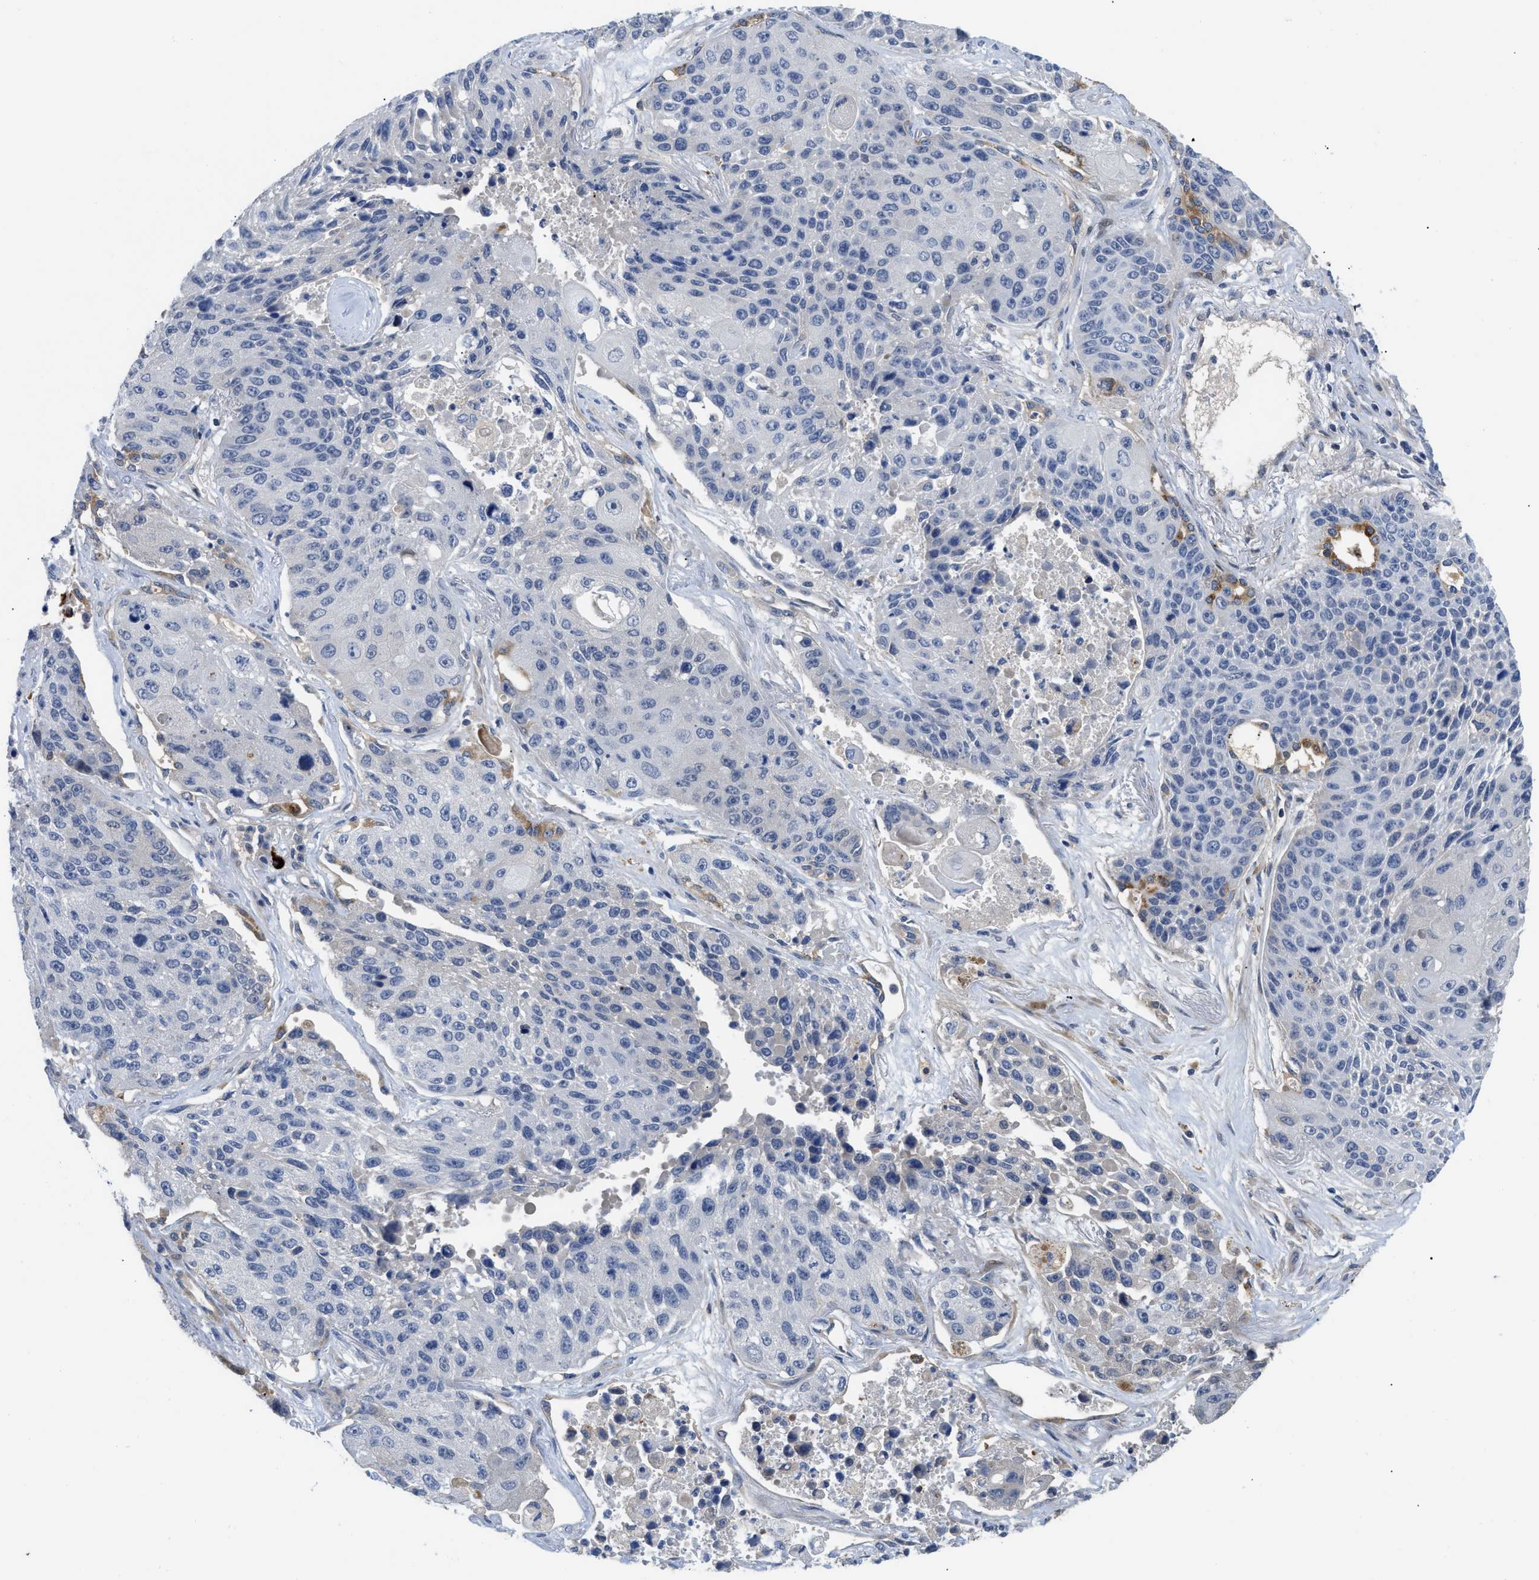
{"staining": {"intensity": "negative", "quantity": "none", "location": "none"}, "tissue": "lung cancer", "cell_type": "Tumor cells", "image_type": "cancer", "snomed": [{"axis": "morphology", "description": "Squamous cell carcinoma, NOS"}, {"axis": "topography", "description": "Lung"}], "caption": "Immunohistochemical staining of lung squamous cell carcinoma demonstrates no significant staining in tumor cells.", "gene": "OR9K2", "patient": {"sex": "male", "age": 61}}